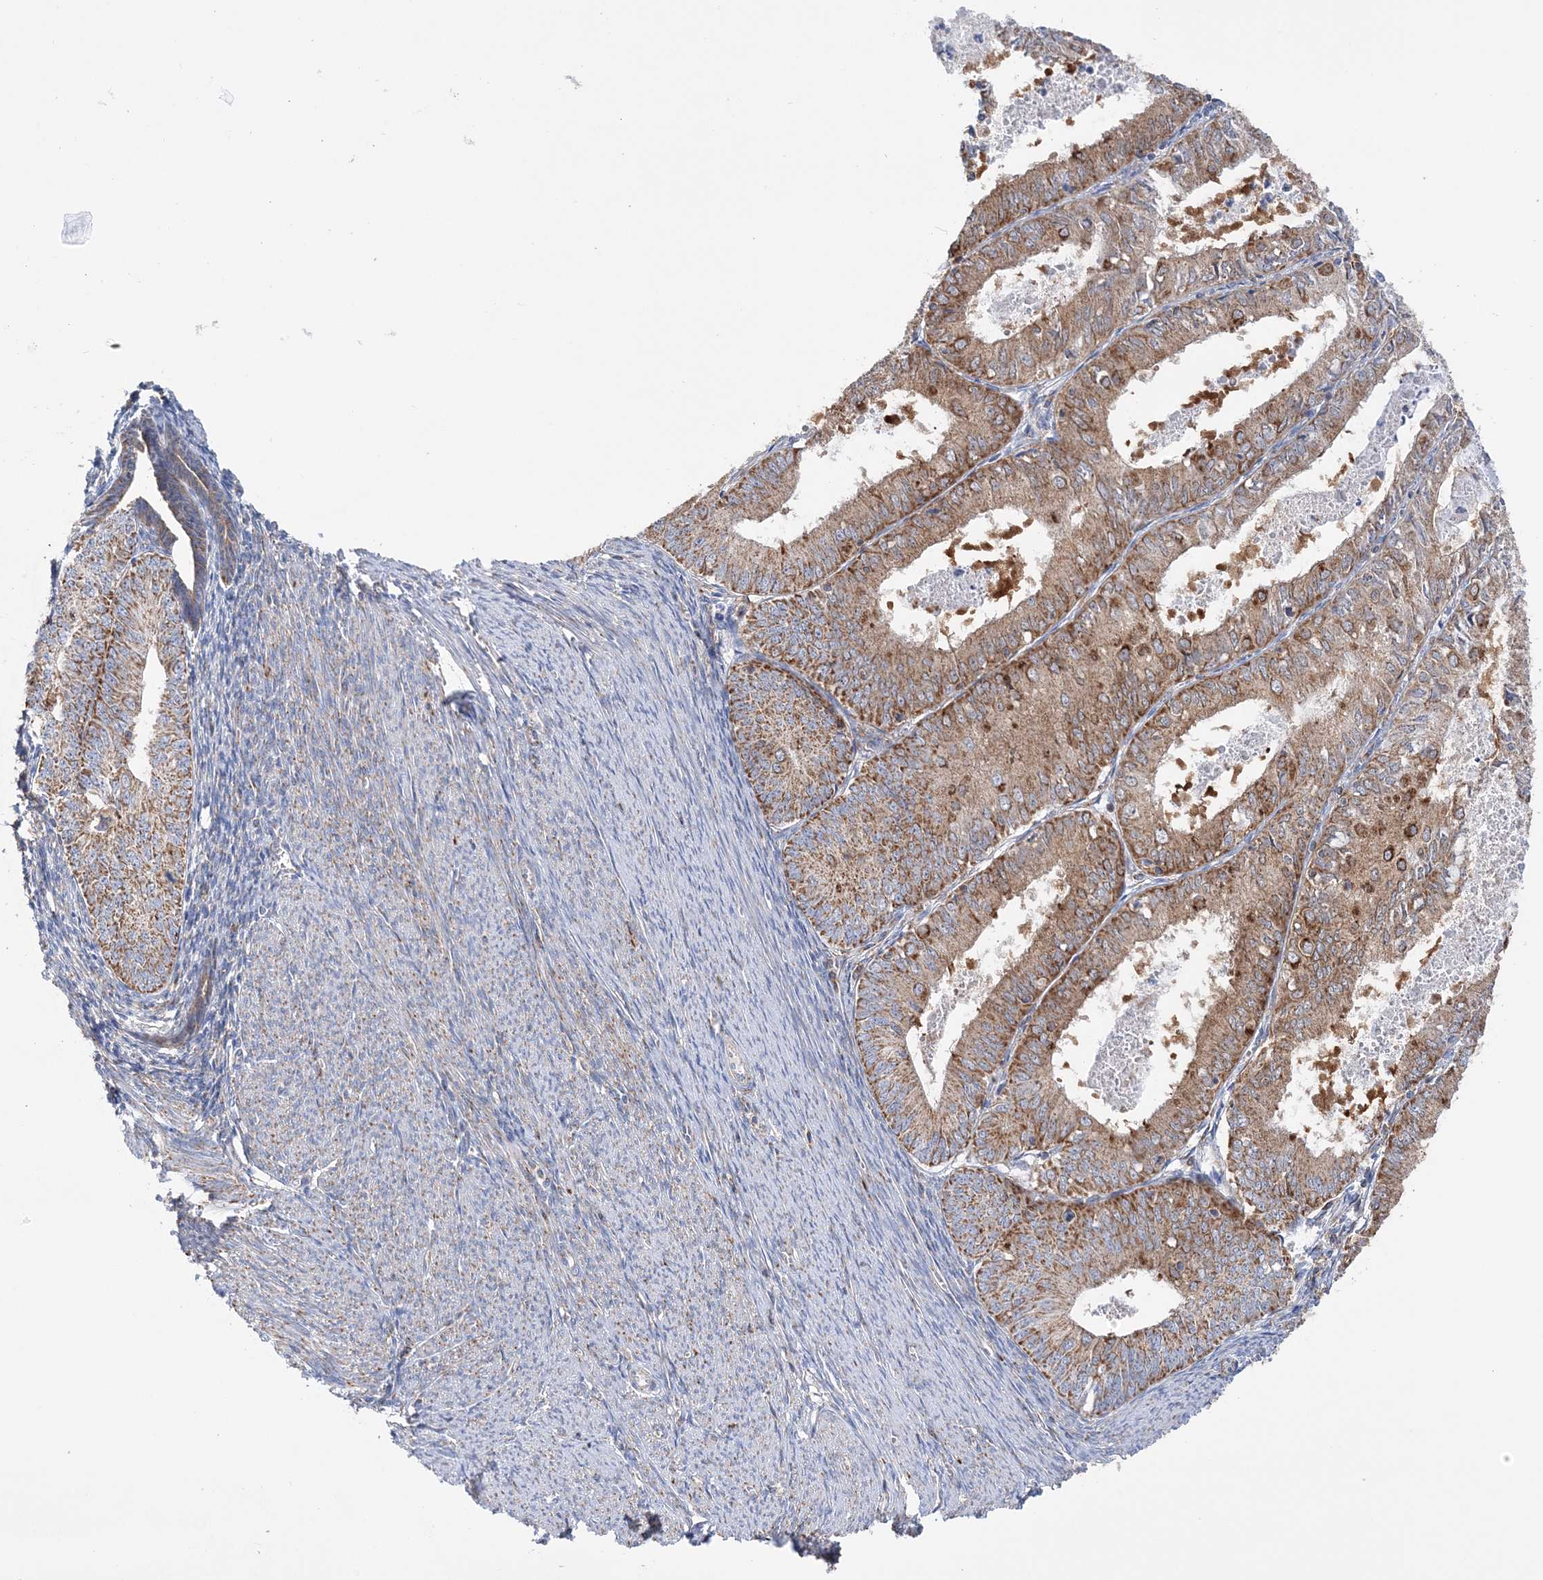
{"staining": {"intensity": "moderate", "quantity": ">75%", "location": "cytoplasmic/membranous"}, "tissue": "endometrial cancer", "cell_type": "Tumor cells", "image_type": "cancer", "snomed": [{"axis": "morphology", "description": "Adenocarcinoma, NOS"}, {"axis": "topography", "description": "Endometrium"}], "caption": "This image demonstrates endometrial adenocarcinoma stained with IHC to label a protein in brown. The cytoplasmic/membranous of tumor cells show moderate positivity for the protein. Nuclei are counter-stained blue.", "gene": "TTC32", "patient": {"sex": "female", "age": 57}}